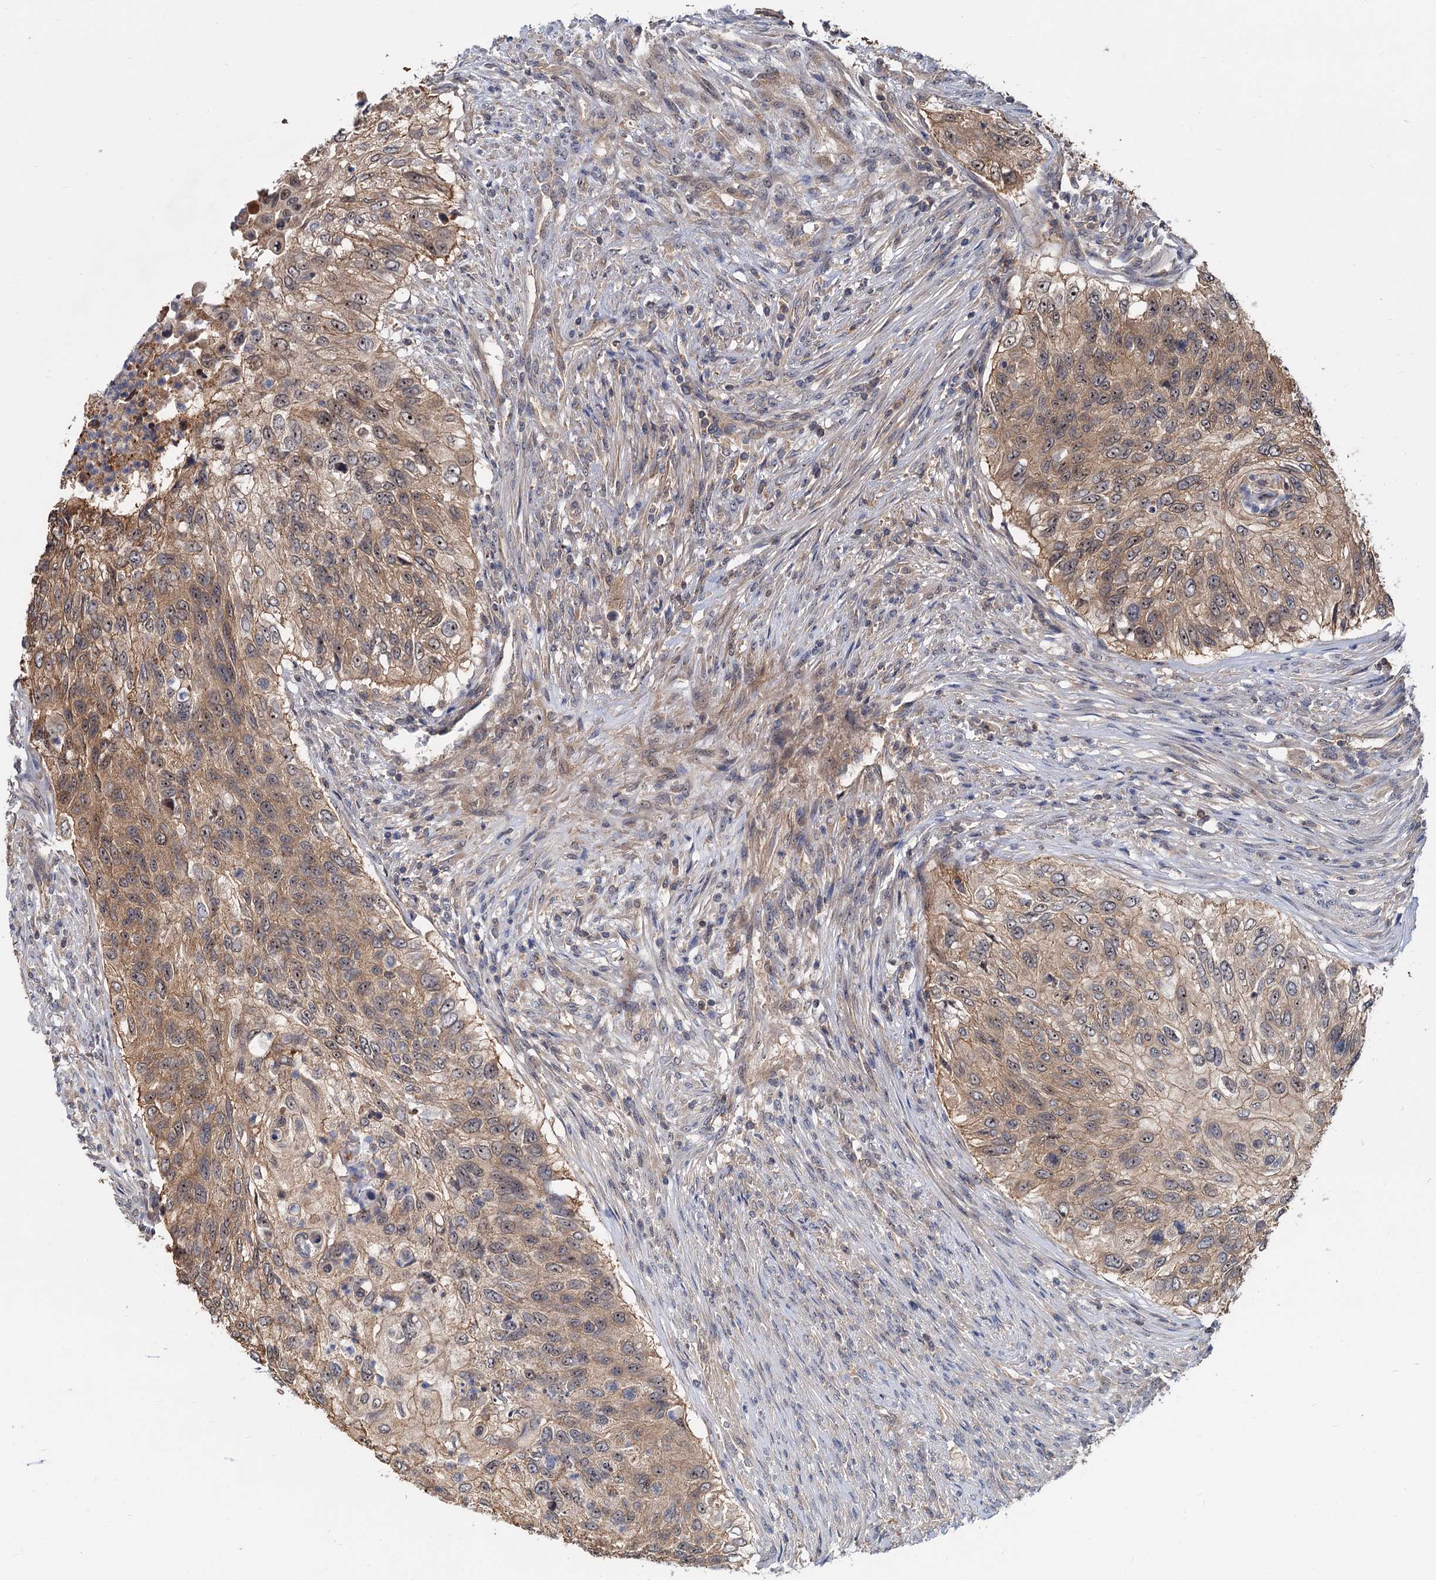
{"staining": {"intensity": "moderate", "quantity": "25%-75%", "location": "cytoplasmic/membranous"}, "tissue": "urothelial cancer", "cell_type": "Tumor cells", "image_type": "cancer", "snomed": [{"axis": "morphology", "description": "Urothelial carcinoma, High grade"}, {"axis": "topography", "description": "Urinary bladder"}], "caption": "Urothelial cancer stained with IHC shows moderate cytoplasmic/membranous expression in approximately 25%-75% of tumor cells. (Stains: DAB (3,3'-diaminobenzidine) in brown, nuclei in blue, Microscopy: brightfield microscopy at high magnification).", "gene": "SNX15", "patient": {"sex": "female", "age": 60}}